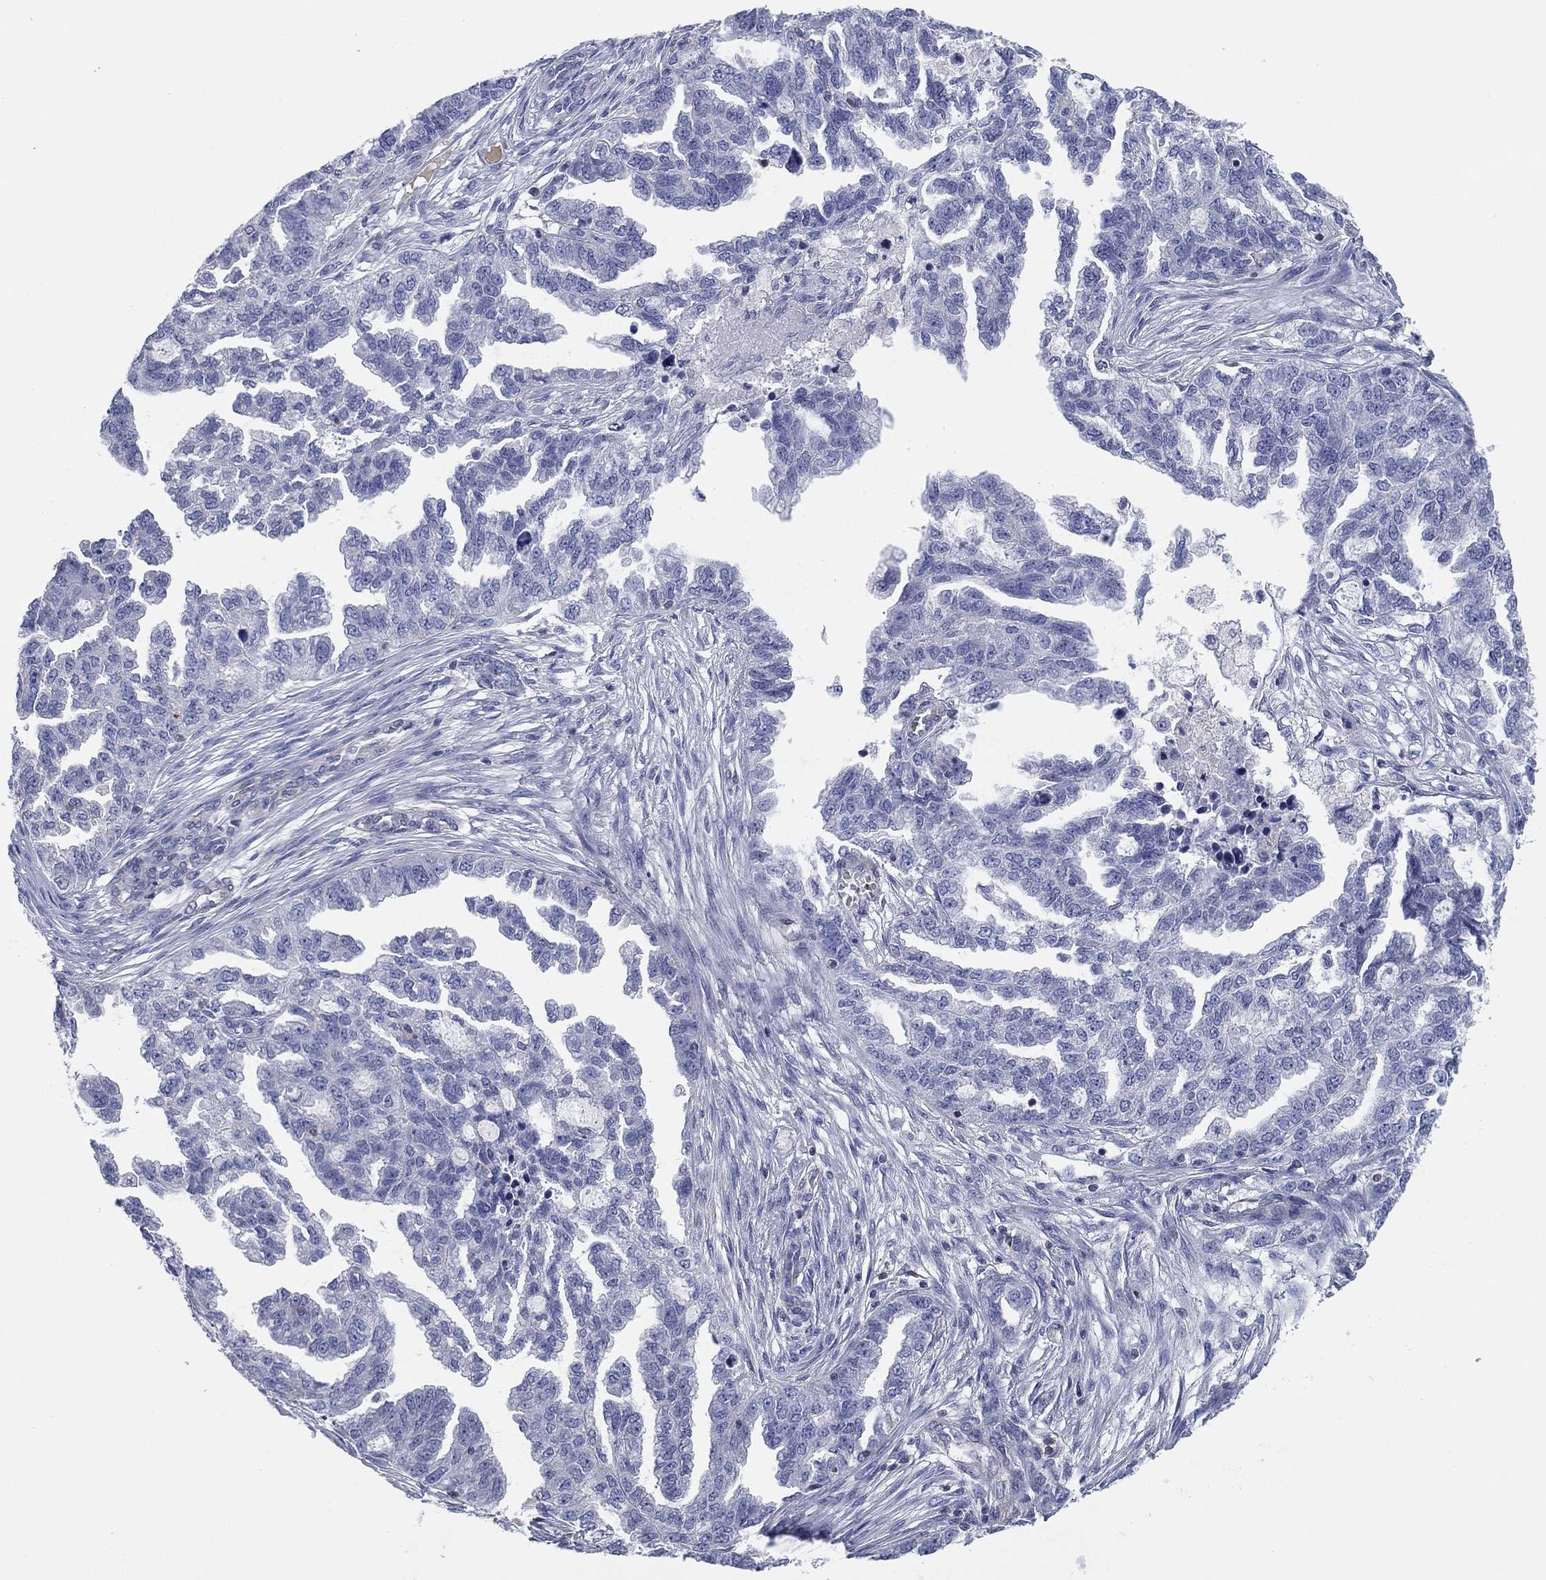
{"staining": {"intensity": "negative", "quantity": "none", "location": "none"}, "tissue": "ovarian cancer", "cell_type": "Tumor cells", "image_type": "cancer", "snomed": [{"axis": "morphology", "description": "Cystadenocarcinoma, serous, NOS"}, {"axis": "topography", "description": "Ovary"}], "caption": "DAB immunohistochemical staining of human ovarian serous cystadenocarcinoma exhibits no significant positivity in tumor cells.", "gene": "PSD4", "patient": {"sex": "female", "age": 51}}